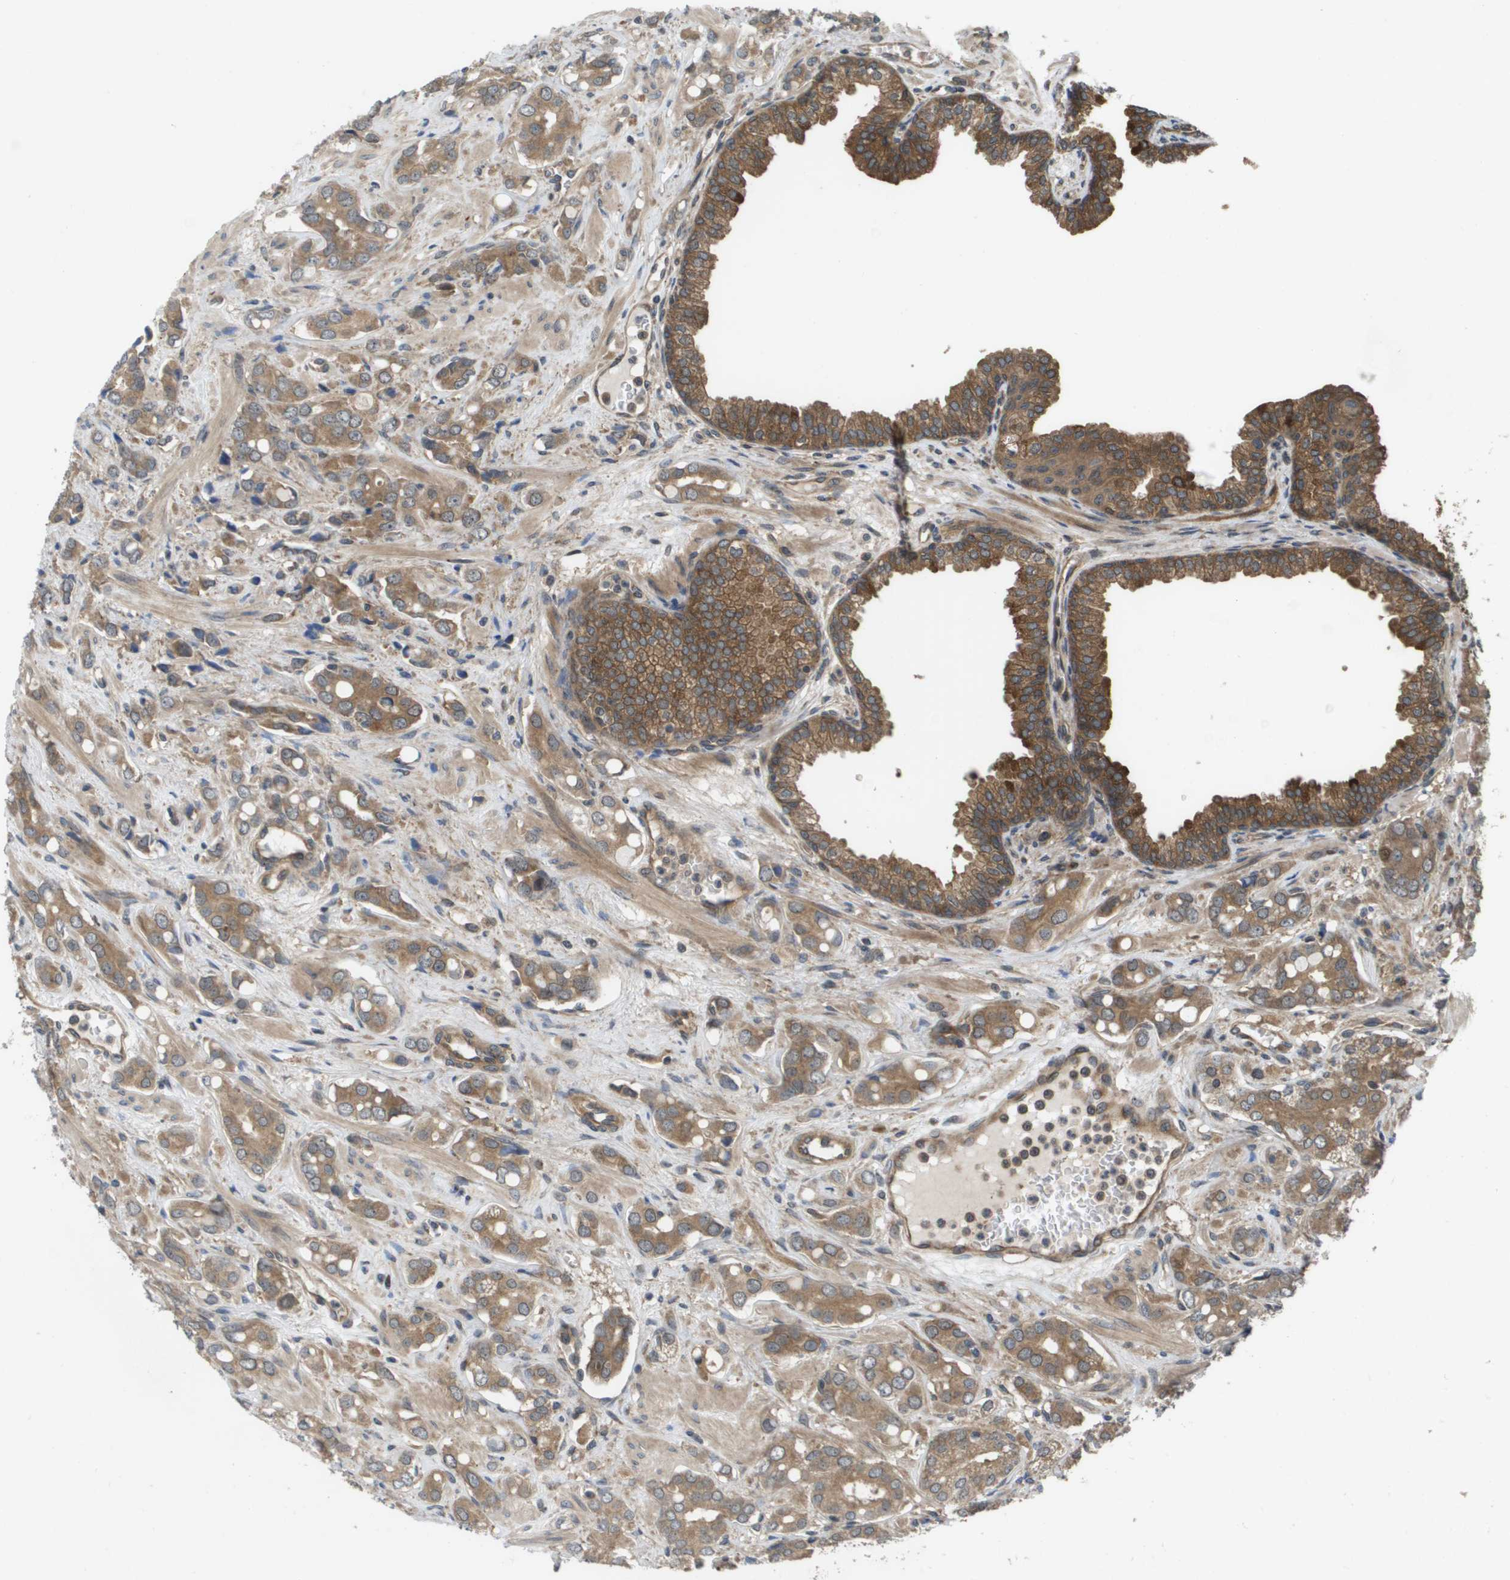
{"staining": {"intensity": "moderate", "quantity": ">75%", "location": "cytoplasmic/membranous"}, "tissue": "prostate cancer", "cell_type": "Tumor cells", "image_type": "cancer", "snomed": [{"axis": "morphology", "description": "Adenocarcinoma, High grade"}, {"axis": "topography", "description": "Prostate"}], "caption": "Approximately >75% of tumor cells in human prostate adenocarcinoma (high-grade) reveal moderate cytoplasmic/membranous protein expression as visualized by brown immunohistochemical staining.", "gene": "CTPS2", "patient": {"sex": "male", "age": 52}}